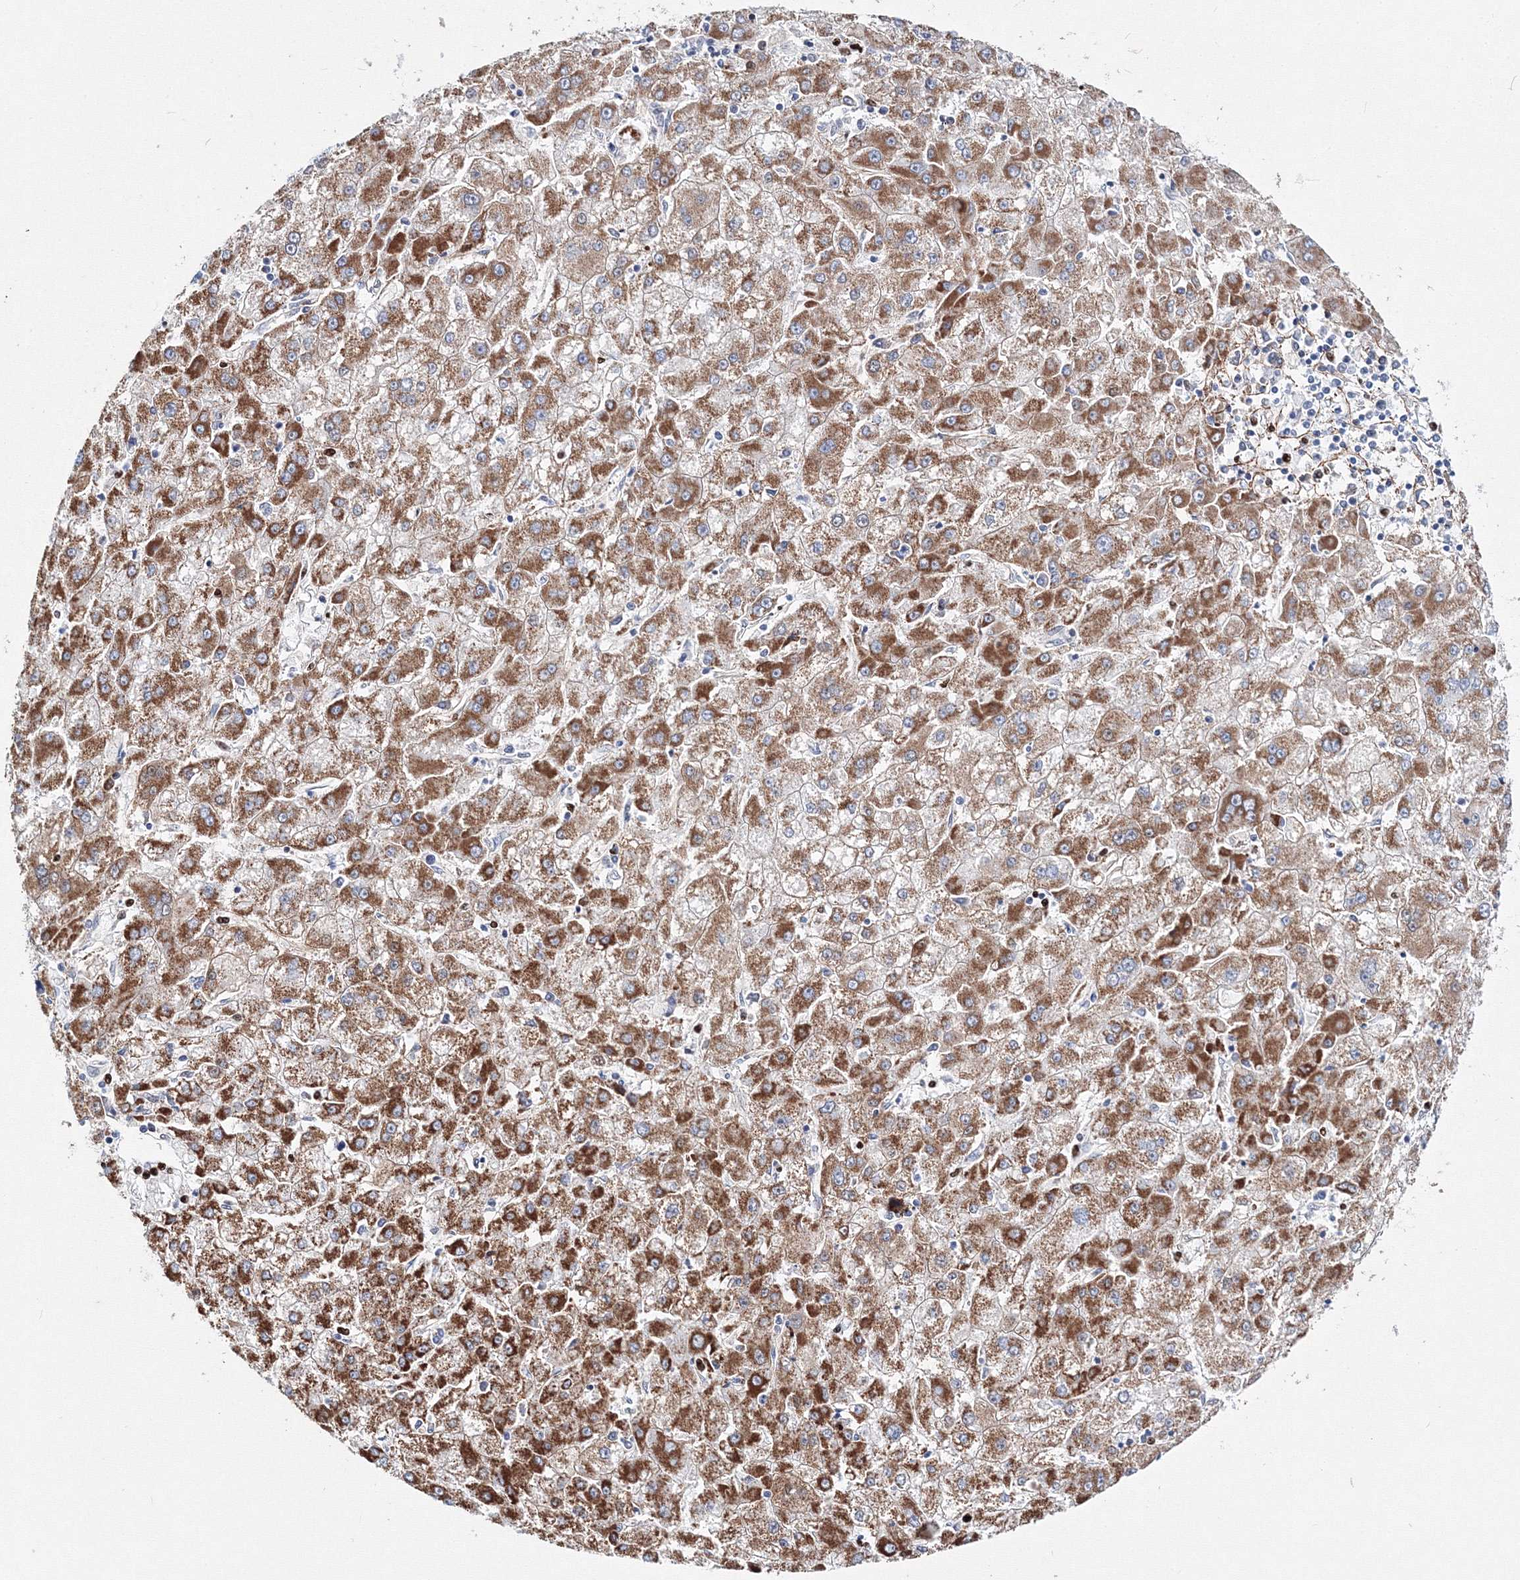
{"staining": {"intensity": "strong", "quantity": ">75%", "location": "cytoplasmic/membranous"}, "tissue": "liver cancer", "cell_type": "Tumor cells", "image_type": "cancer", "snomed": [{"axis": "morphology", "description": "Carcinoma, Hepatocellular, NOS"}, {"axis": "topography", "description": "Liver"}], "caption": "Human liver hepatocellular carcinoma stained with a brown dye reveals strong cytoplasmic/membranous positive expression in about >75% of tumor cells.", "gene": "C11orf52", "patient": {"sex": "male", "age": 72}}